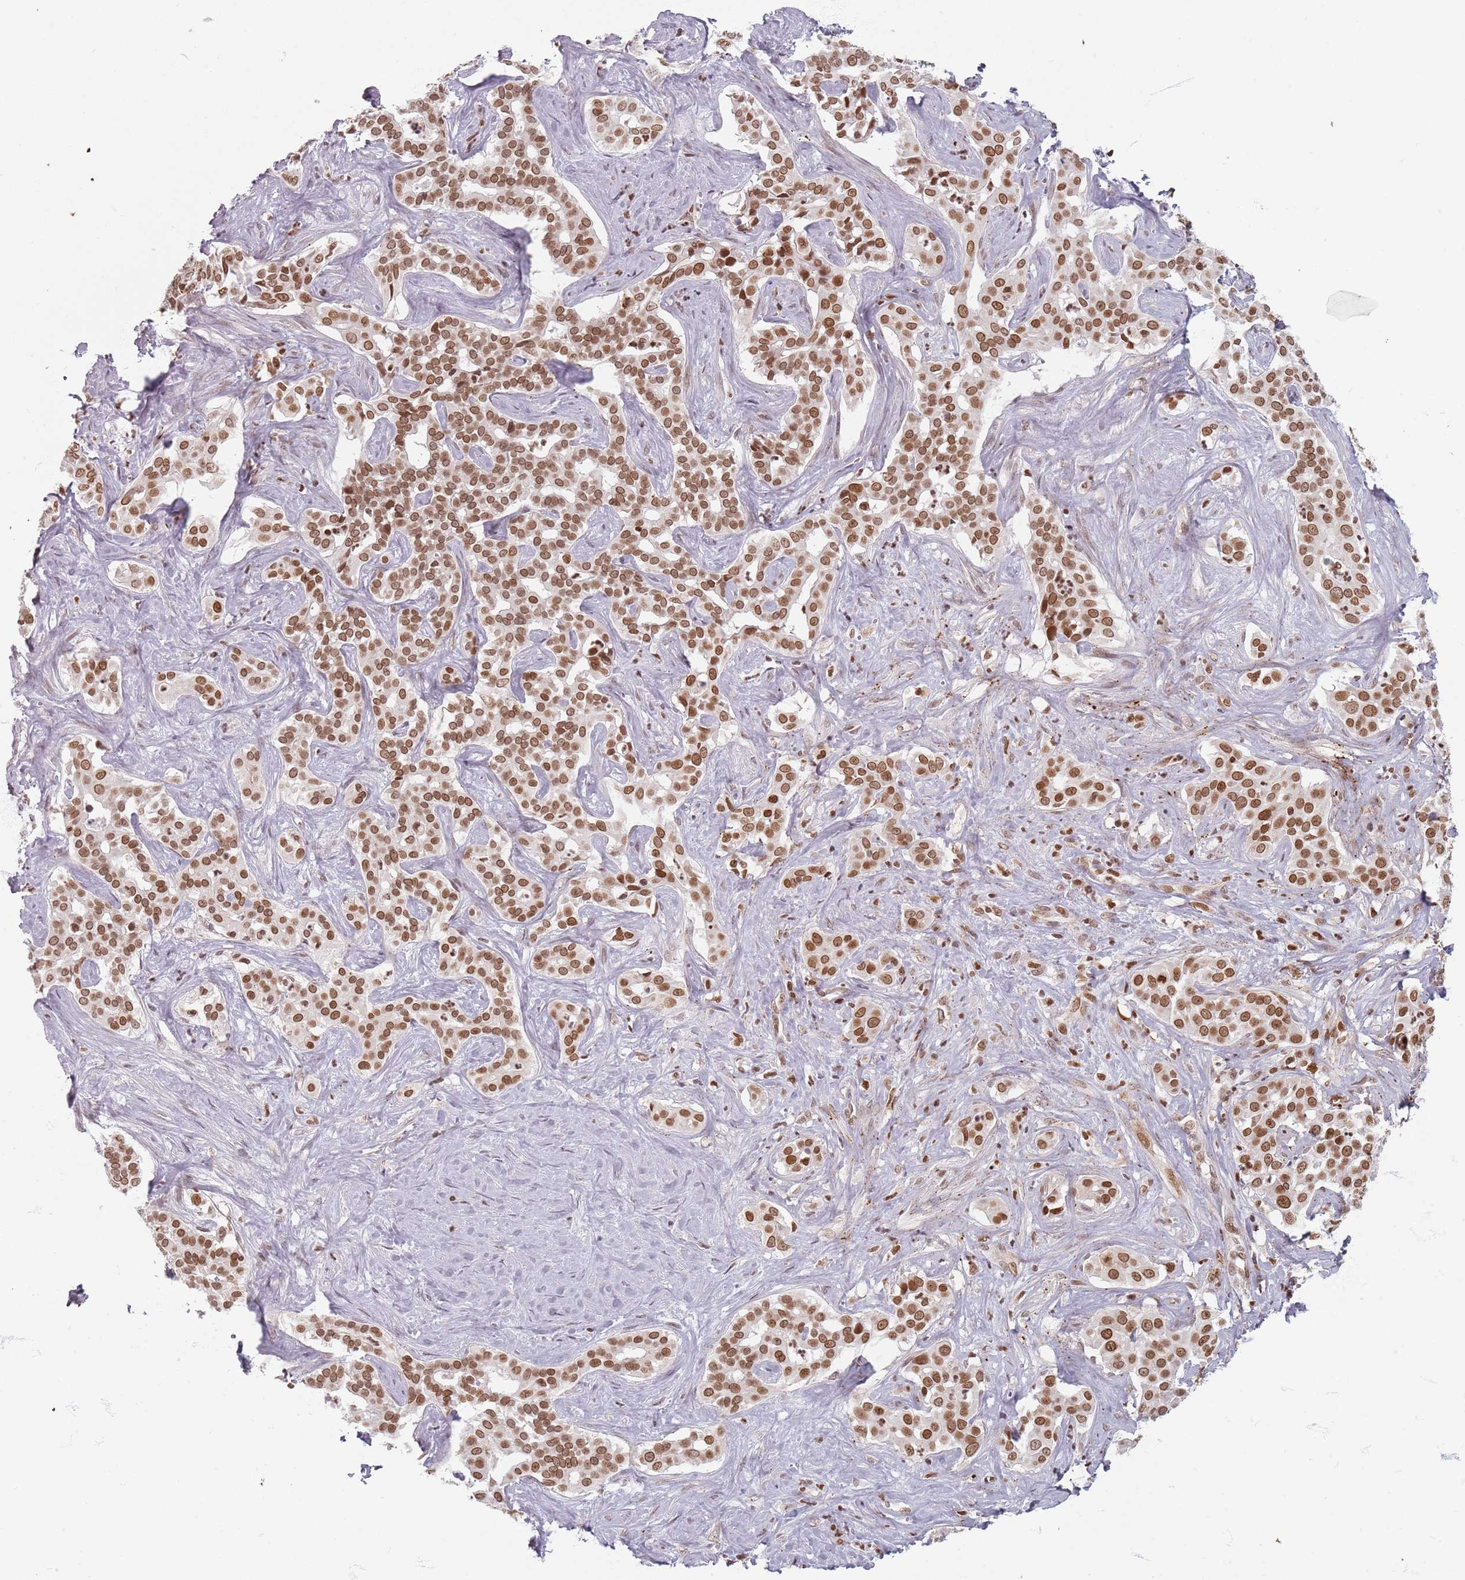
{"staining": {"intensity": "strong", "quantity": ">75%", "location": "cytoplasmic/membranous,nuclear"}, "tissue": "liver cancer", "cell_type": "Tumor cells", "image_type": "cancer", "snomed": [{"axis": "morphology", "description": "Cholangiocarcinoma"}, {"axis": "topography", "description": "Liver"}], "caption": "IHC staining of liver cancer (cholangiocarcinoma), which exhibits high levels of strong cytoplasmic/membranous and nuclear staining in approximately >75% of tumor cells indicating strong cytoplasmic/membranous and nuclear protein positivity. The staining was performed using DAB (3,3'-diaminobenzidine) (brown) for protein detection and nuclei were counterstained in hematoxylin (blue).", "gene": "NUP50", "patient": {"sex": "male", "age": 67}}